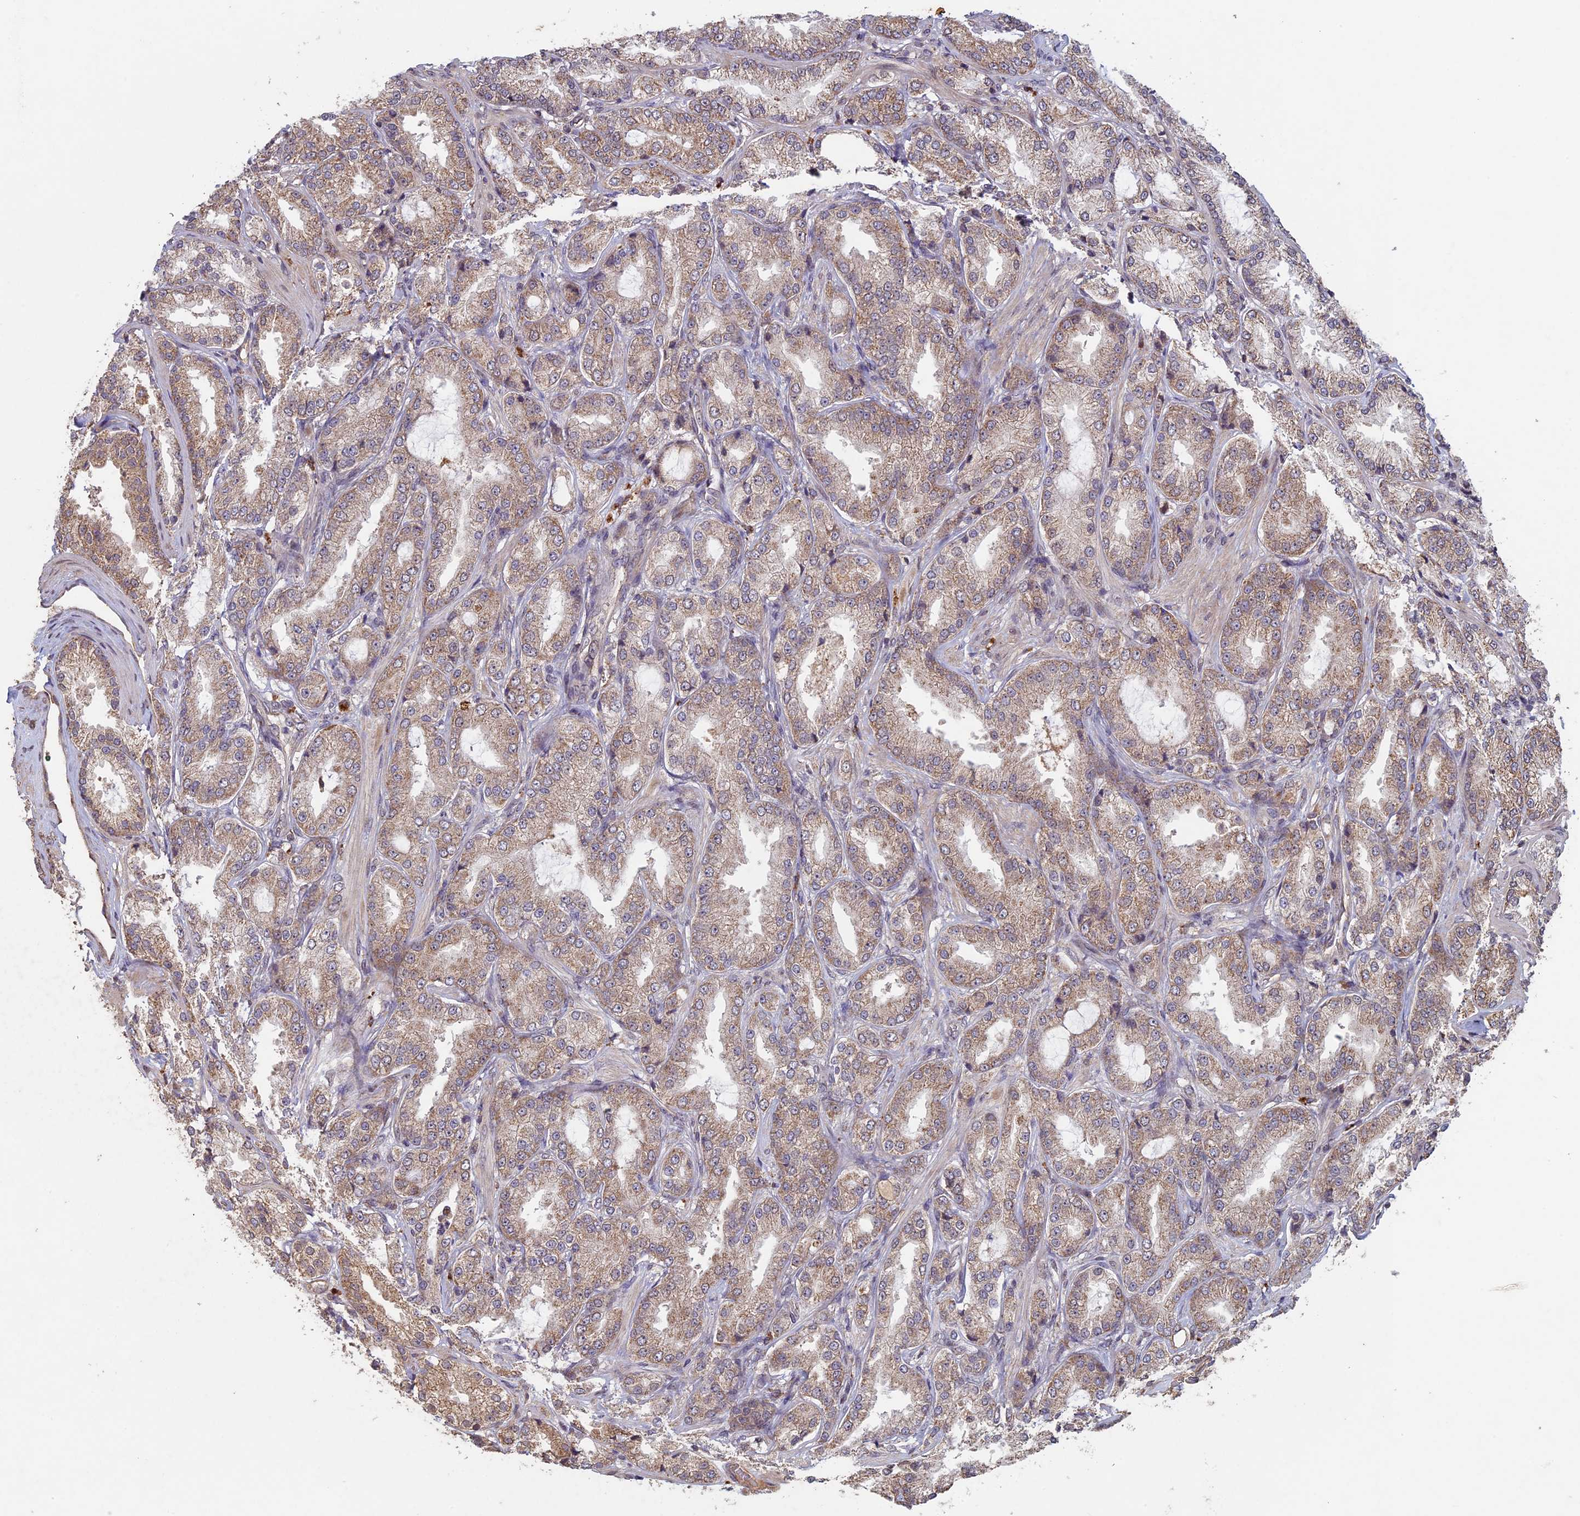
{"staining": {"intensity": "moderate", "quantity": ">75%", "location": "cytoplasmic/membranous"}, "tissue": "prostate cancer", "cell_type": "Tumor cells", "image_type": "cancer", "snomed": [{"axis": "morphology", "description": "Adenocarcinoma, Low grade"}, {"axis": "topography", "description": "Prostate"}], "caption": "Immunohistochemistry (IHC) histopathology image of low-grade adenocarcinoma (prostate) stained for a protein (brown), which shows medium levels of moderate cytoplasmic/membranous positivity in approximately >75% of tumor cells.", "gene": "RCCD1", "patient": {"sex": "male", "age": 59}}